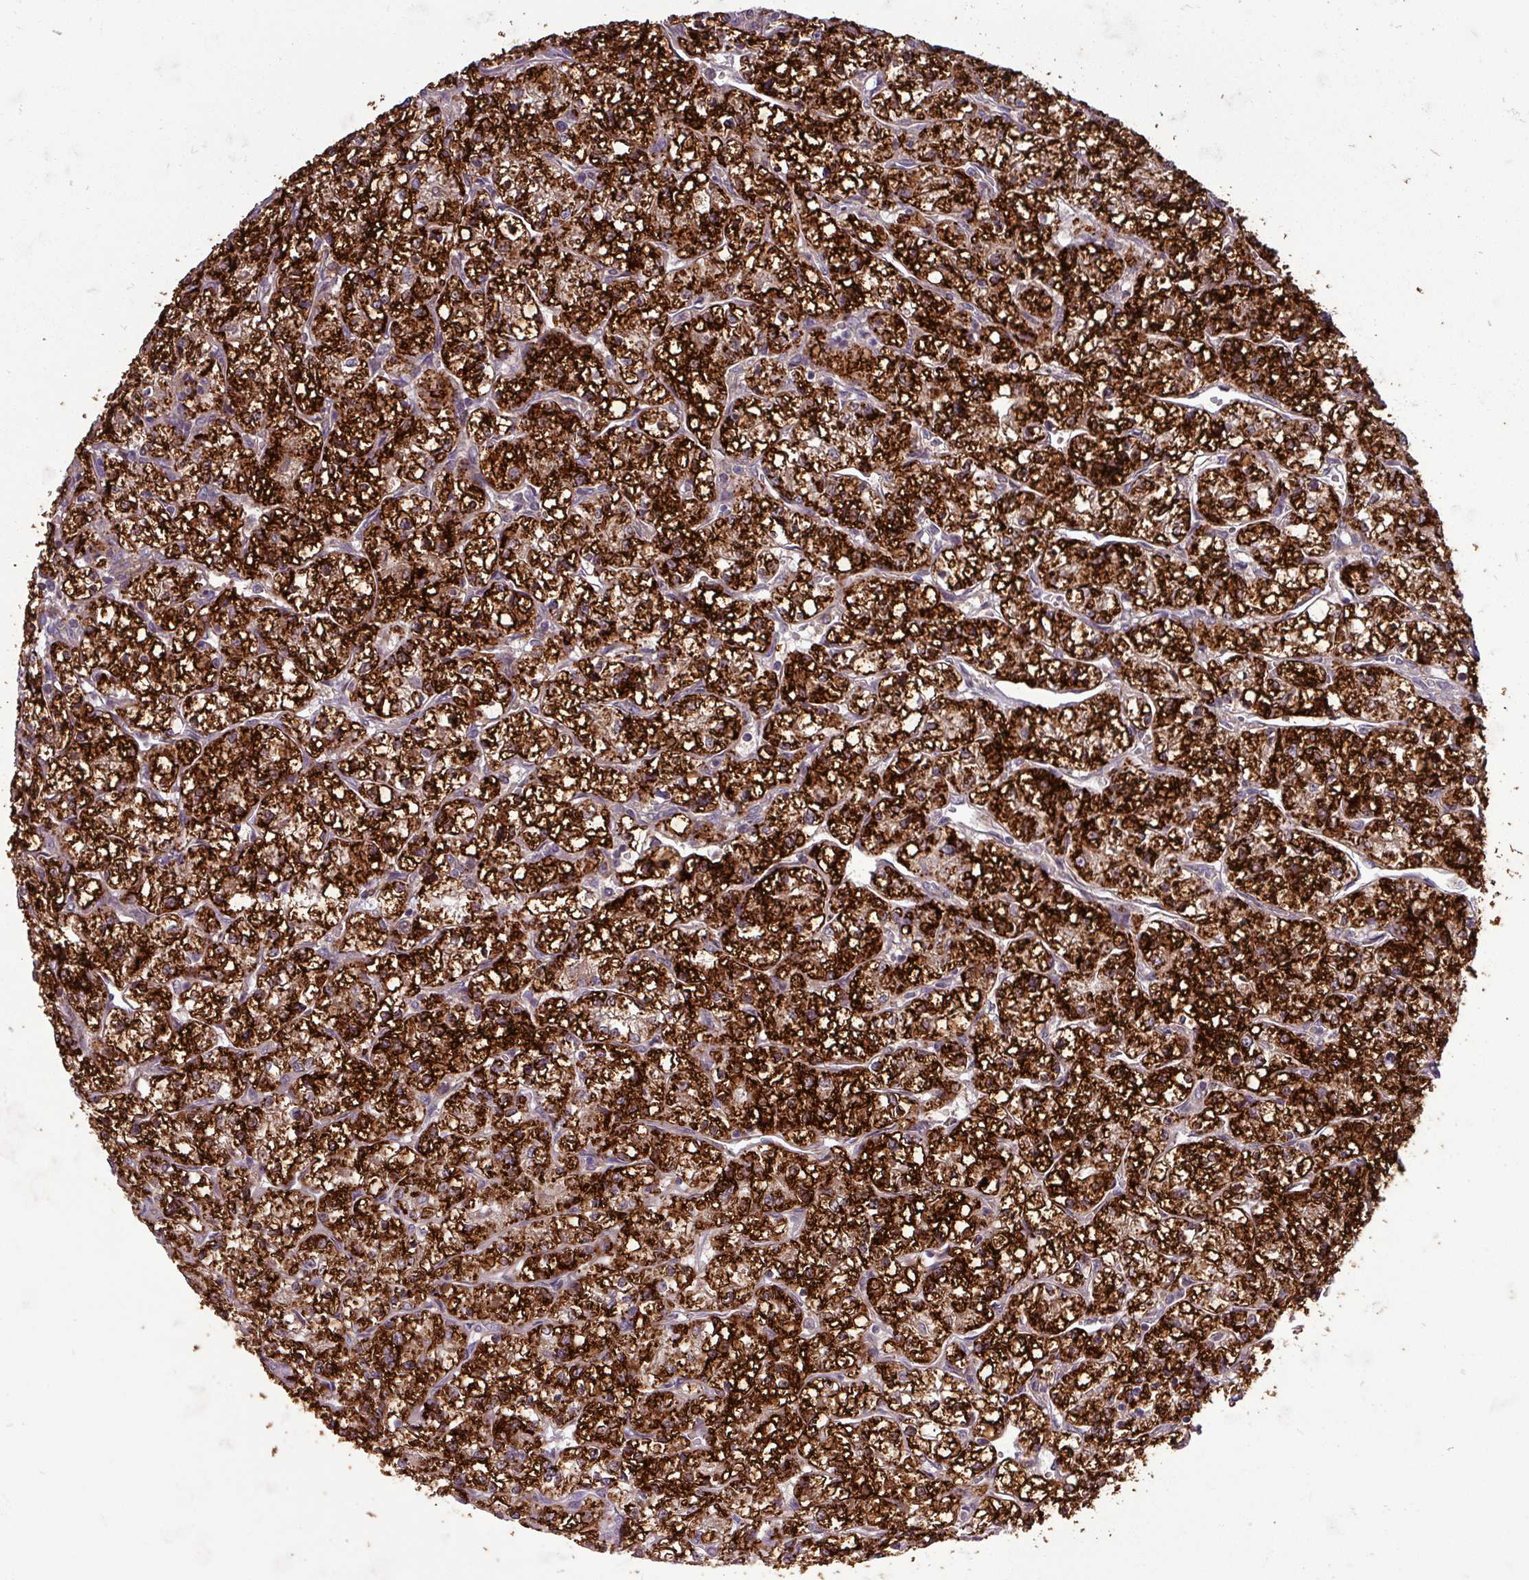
{"staining": {"intensity": "strong", "quantity": ">75%", "location": "cytoplasmic/membranous"}, "tissue": "renal cancer", "cell_type": "Tumor cells", "image_type": "cancer", "snomed": [{"axis": "morphology", "description": "Adenocarcinoma, NOS"}, {"axis": "topography", "description": "Kidney"}], "caption": "A photomicrograph of adenocarcinoma (renal) stained for a protein displays strong cytoplasmic/membranous brown staining in tumor cells.", "gene": "PLIN2", "patient": {"sex": "female", "age": 64}}